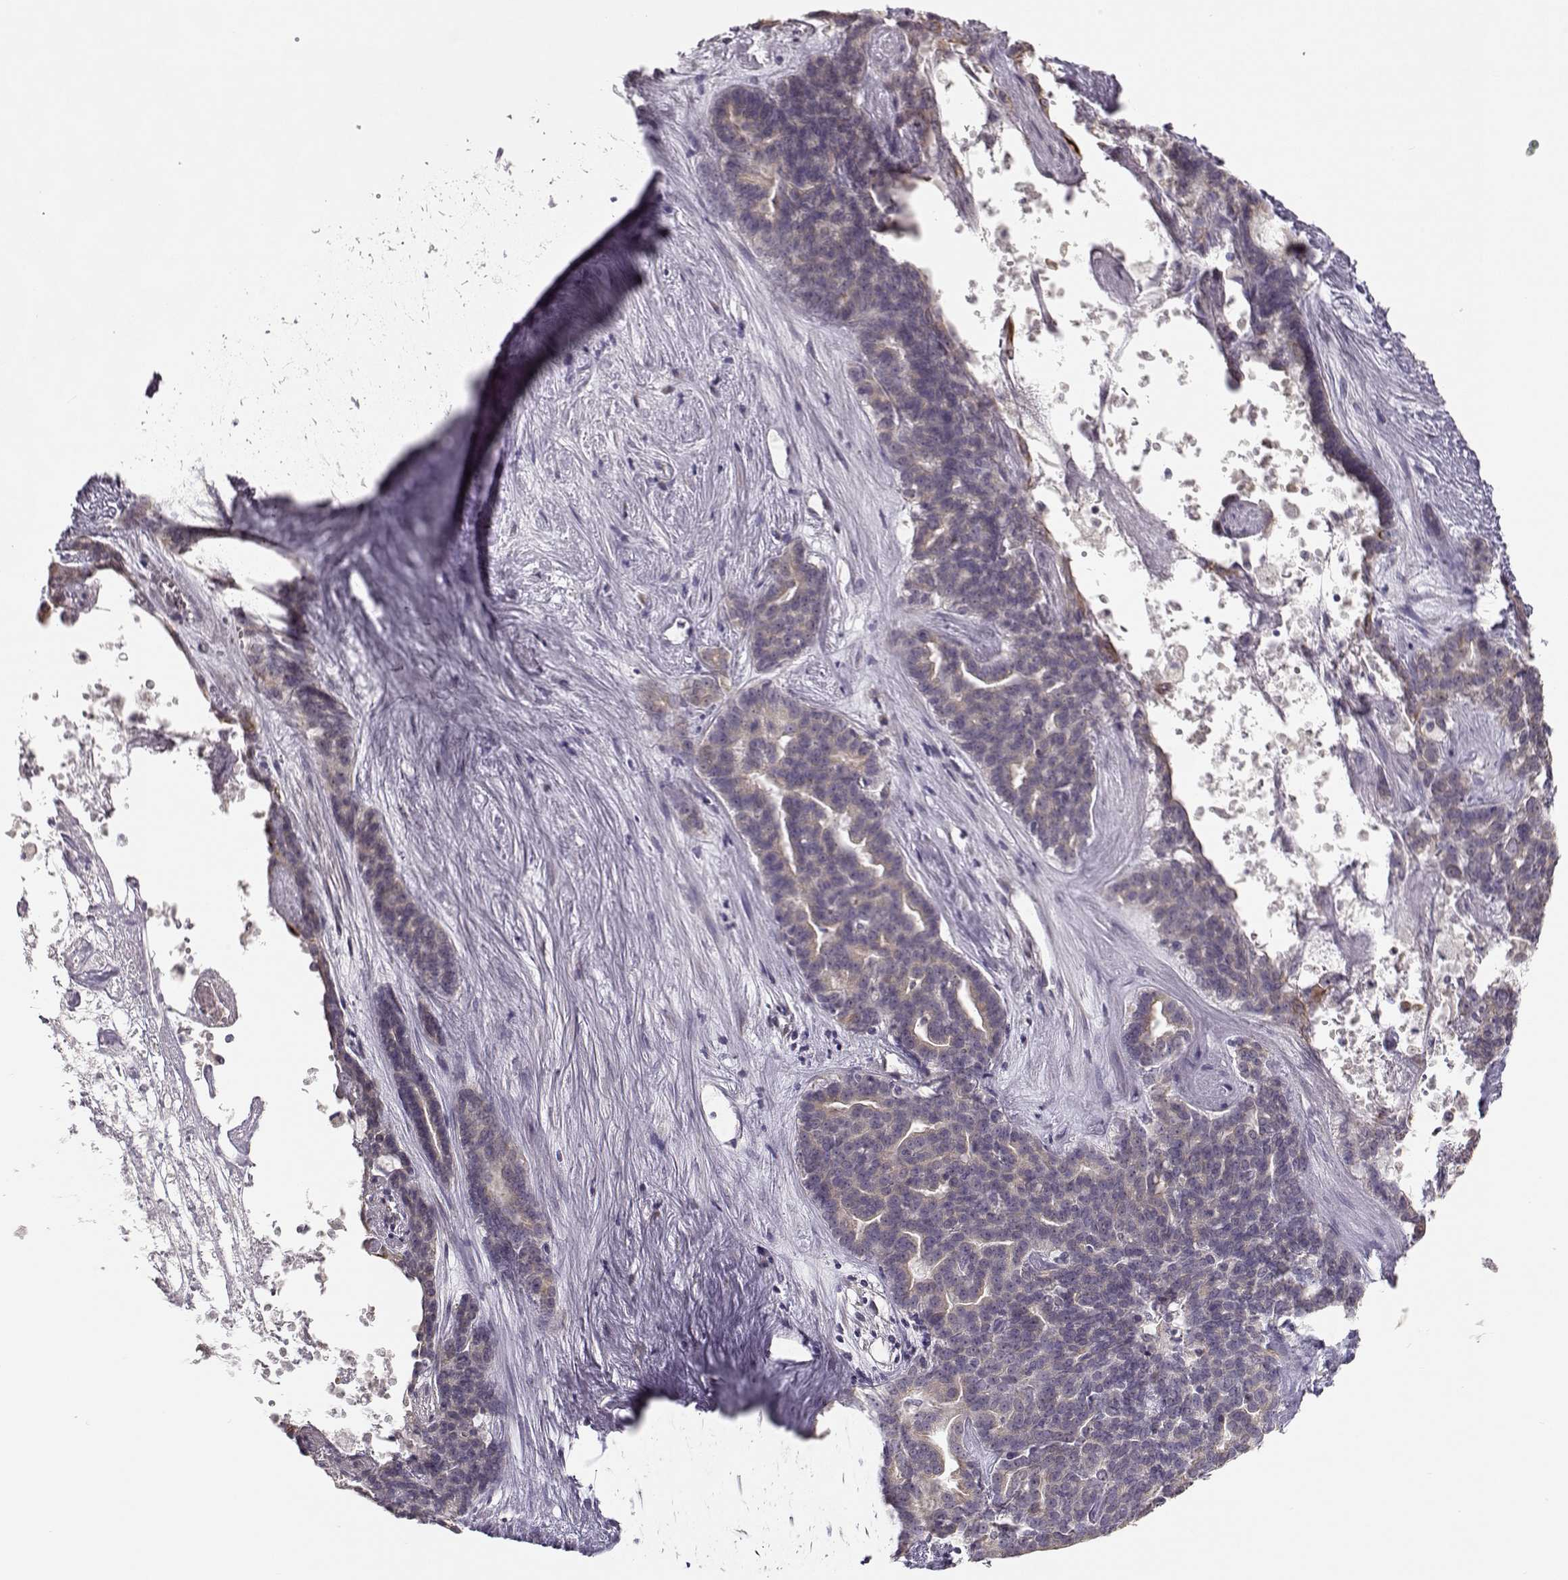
{"staining": {"intensity": "weak", "quantity": "25%-75%", "location": "cytoplasmic/membranous"}, "tissue": "liver cancer", "cell_type": "Tumor cells", "image_type": "cancer", "snomed": [{"axis": "morphology", "description": "Cholangiocarcinoma"}, {"axis": "topography", "description": "Liver"}], "caption": "Human liver cancer stained with a brown dye reveals weak cytoplasmic/membranous positive expression in about 25%-75% of tumor cells.", "gene": "TMEM145", "patient": {"sex": "female", "age": 47}}